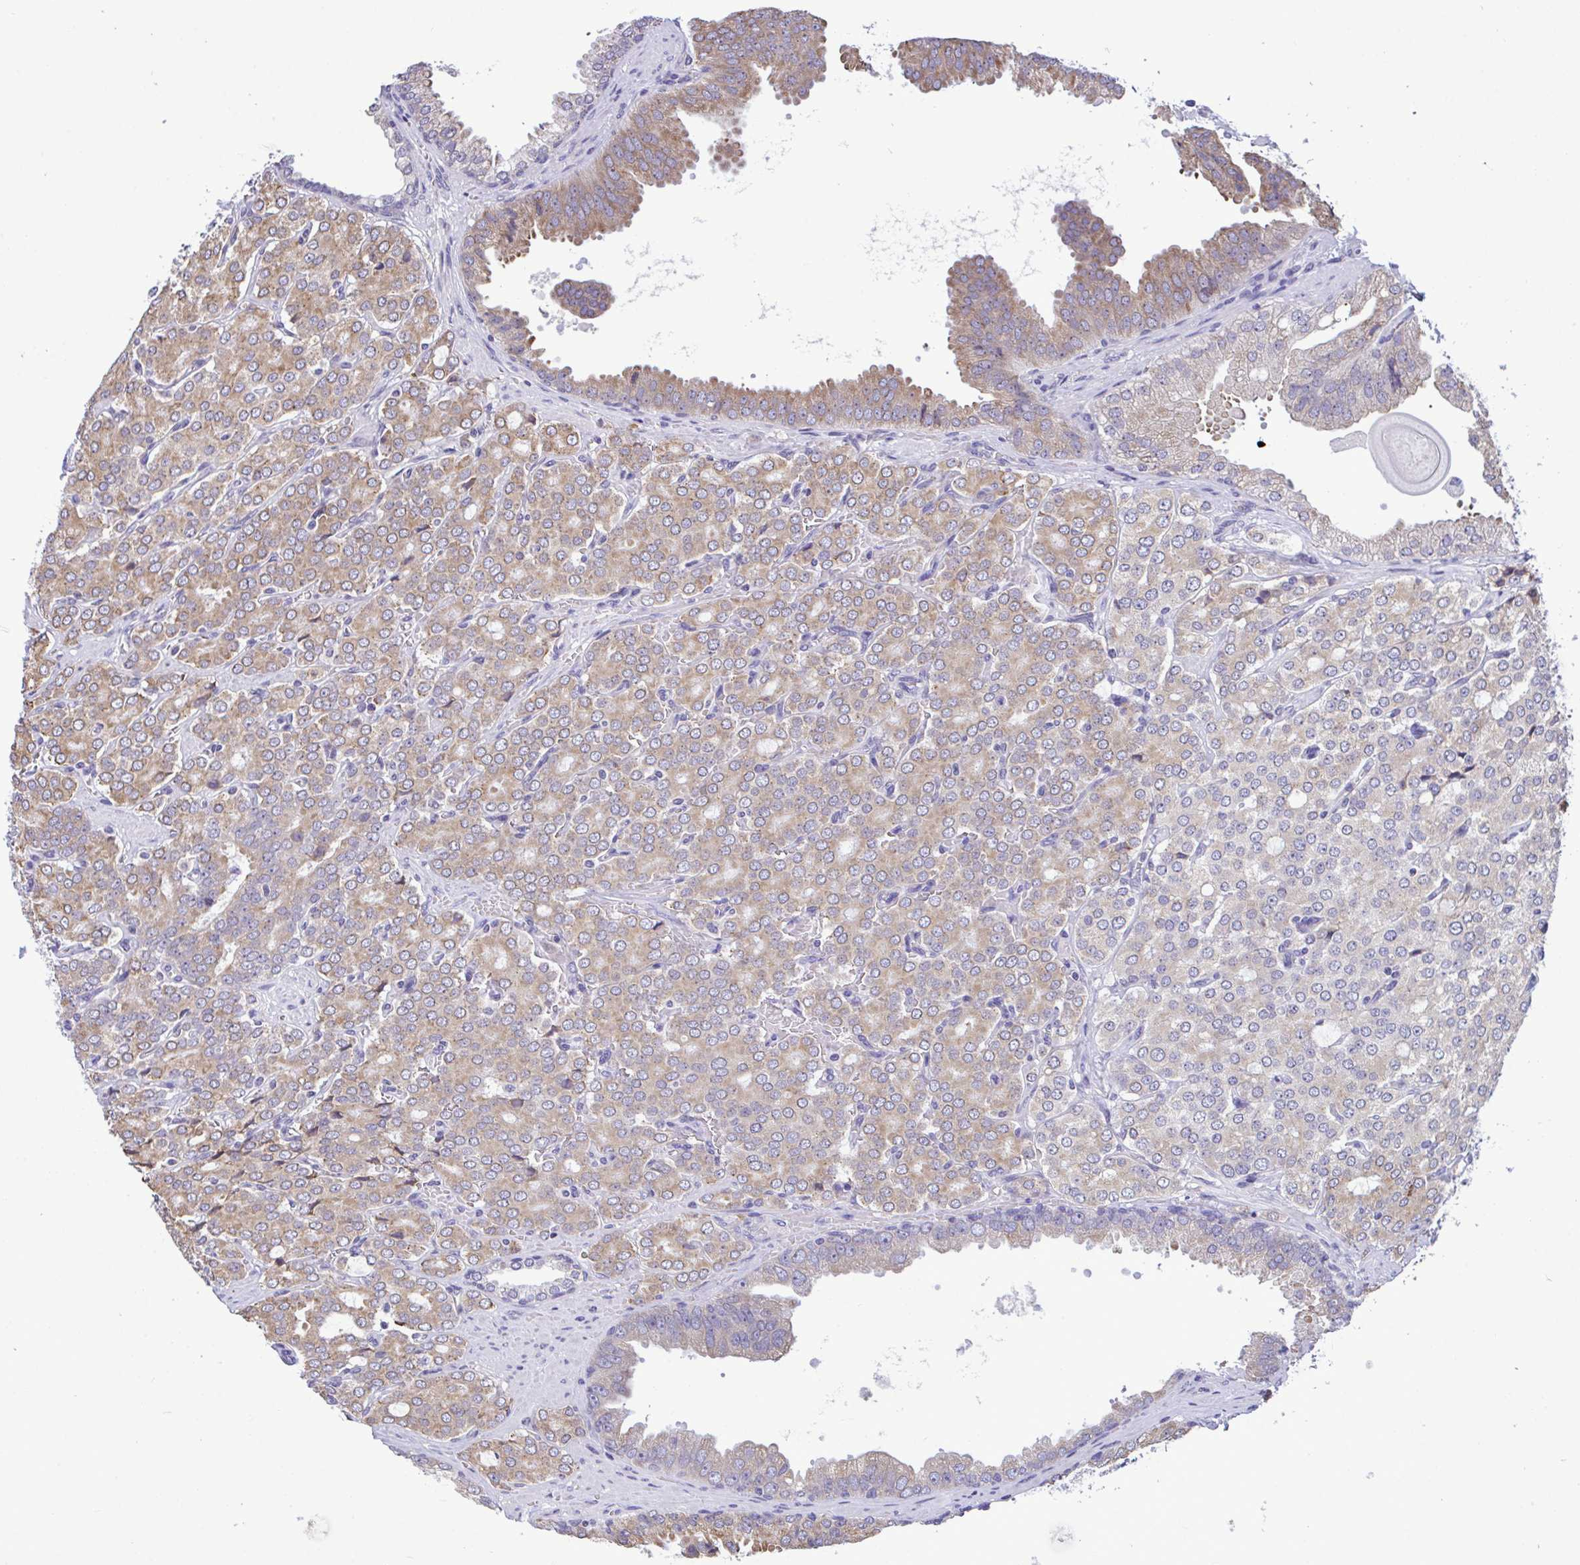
{"staining": {"intensity": "moderate", "quantity": ">75%", "location": "cytoplasmic/membranous"}, "tissue": "prostate cancer", "cell_type": "Tumor cells", "image_type": "cancer", "snomed": [{"axis": "morphology", "description": "Adenocarcinoma, Low grade"}, {"axis": "topography", "description": "Prostate"}], "caption": "The histopathology image demonstrates immunohistochemical staining of prostate cancer. There is moderate cytoplasmic/membranous positivity is appreciated in approximately >75% of tumor cells. The staining was performed using DAB to visualize the protein expression in brown, while the nuclei were stained in blue with hematoxylin (Magnification: 20x).", "gene": "PIGK", "patient": {"sex": "male", "age": 67}}